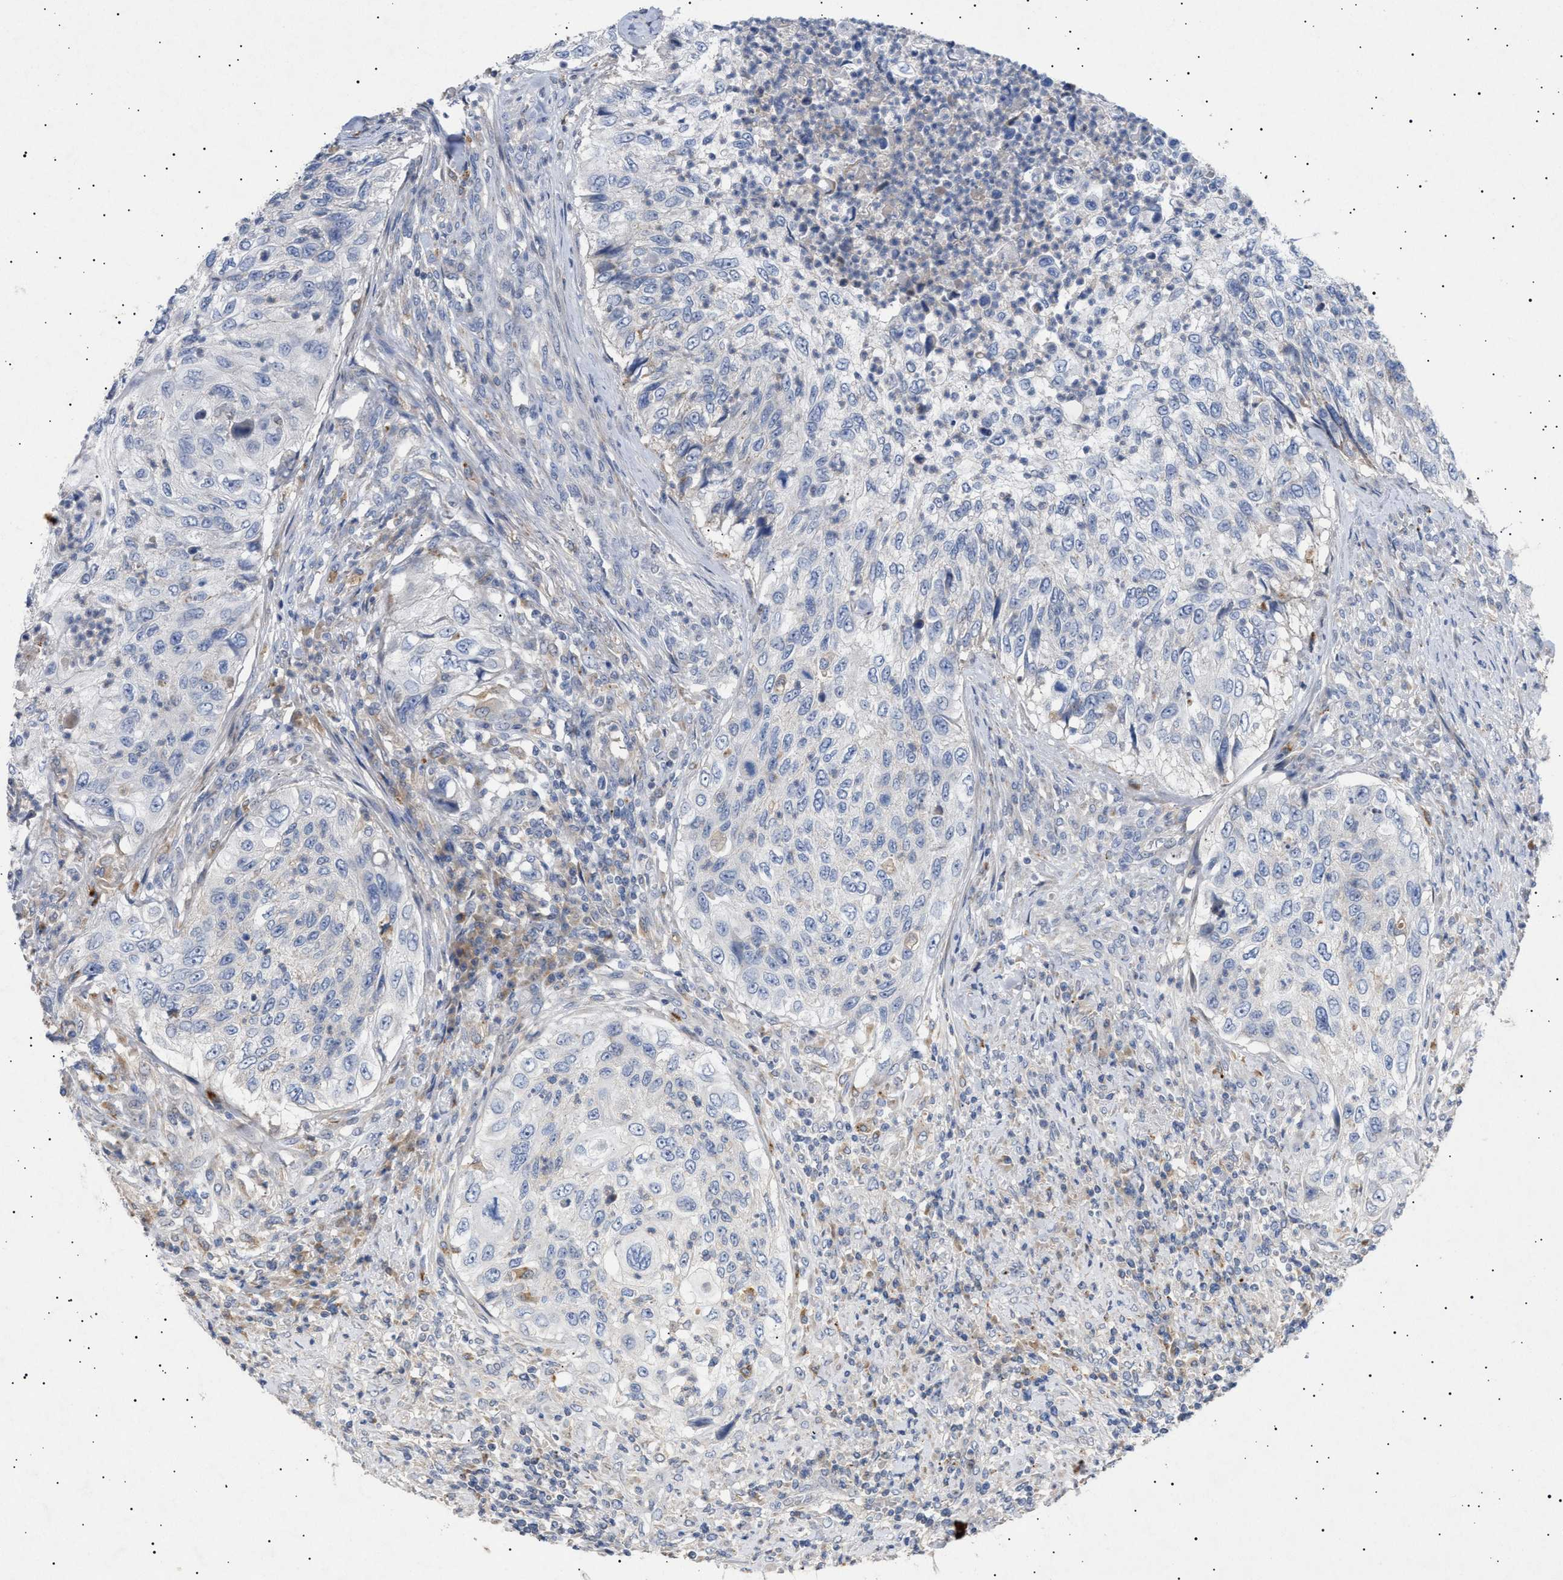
{"staining": {"intensity": "negative", "quantity": "none", "location": "none"}, "tissue": "urothelial cancer", "cell_type": "Tumor cells", "image_type": "cancer", "snomed": [{"axis": "morphology", "description": "Urothelial carcinoma, High grade"}, {"axis": "topography", "description": "Urinary bladder"}], "caption": "This is an immunohistochemistry histopathology image of human urothelial cancer. There is no expression in tumor cells.", "gene": "SIRT5", "patient": {"sex": "female", "age": 60}}